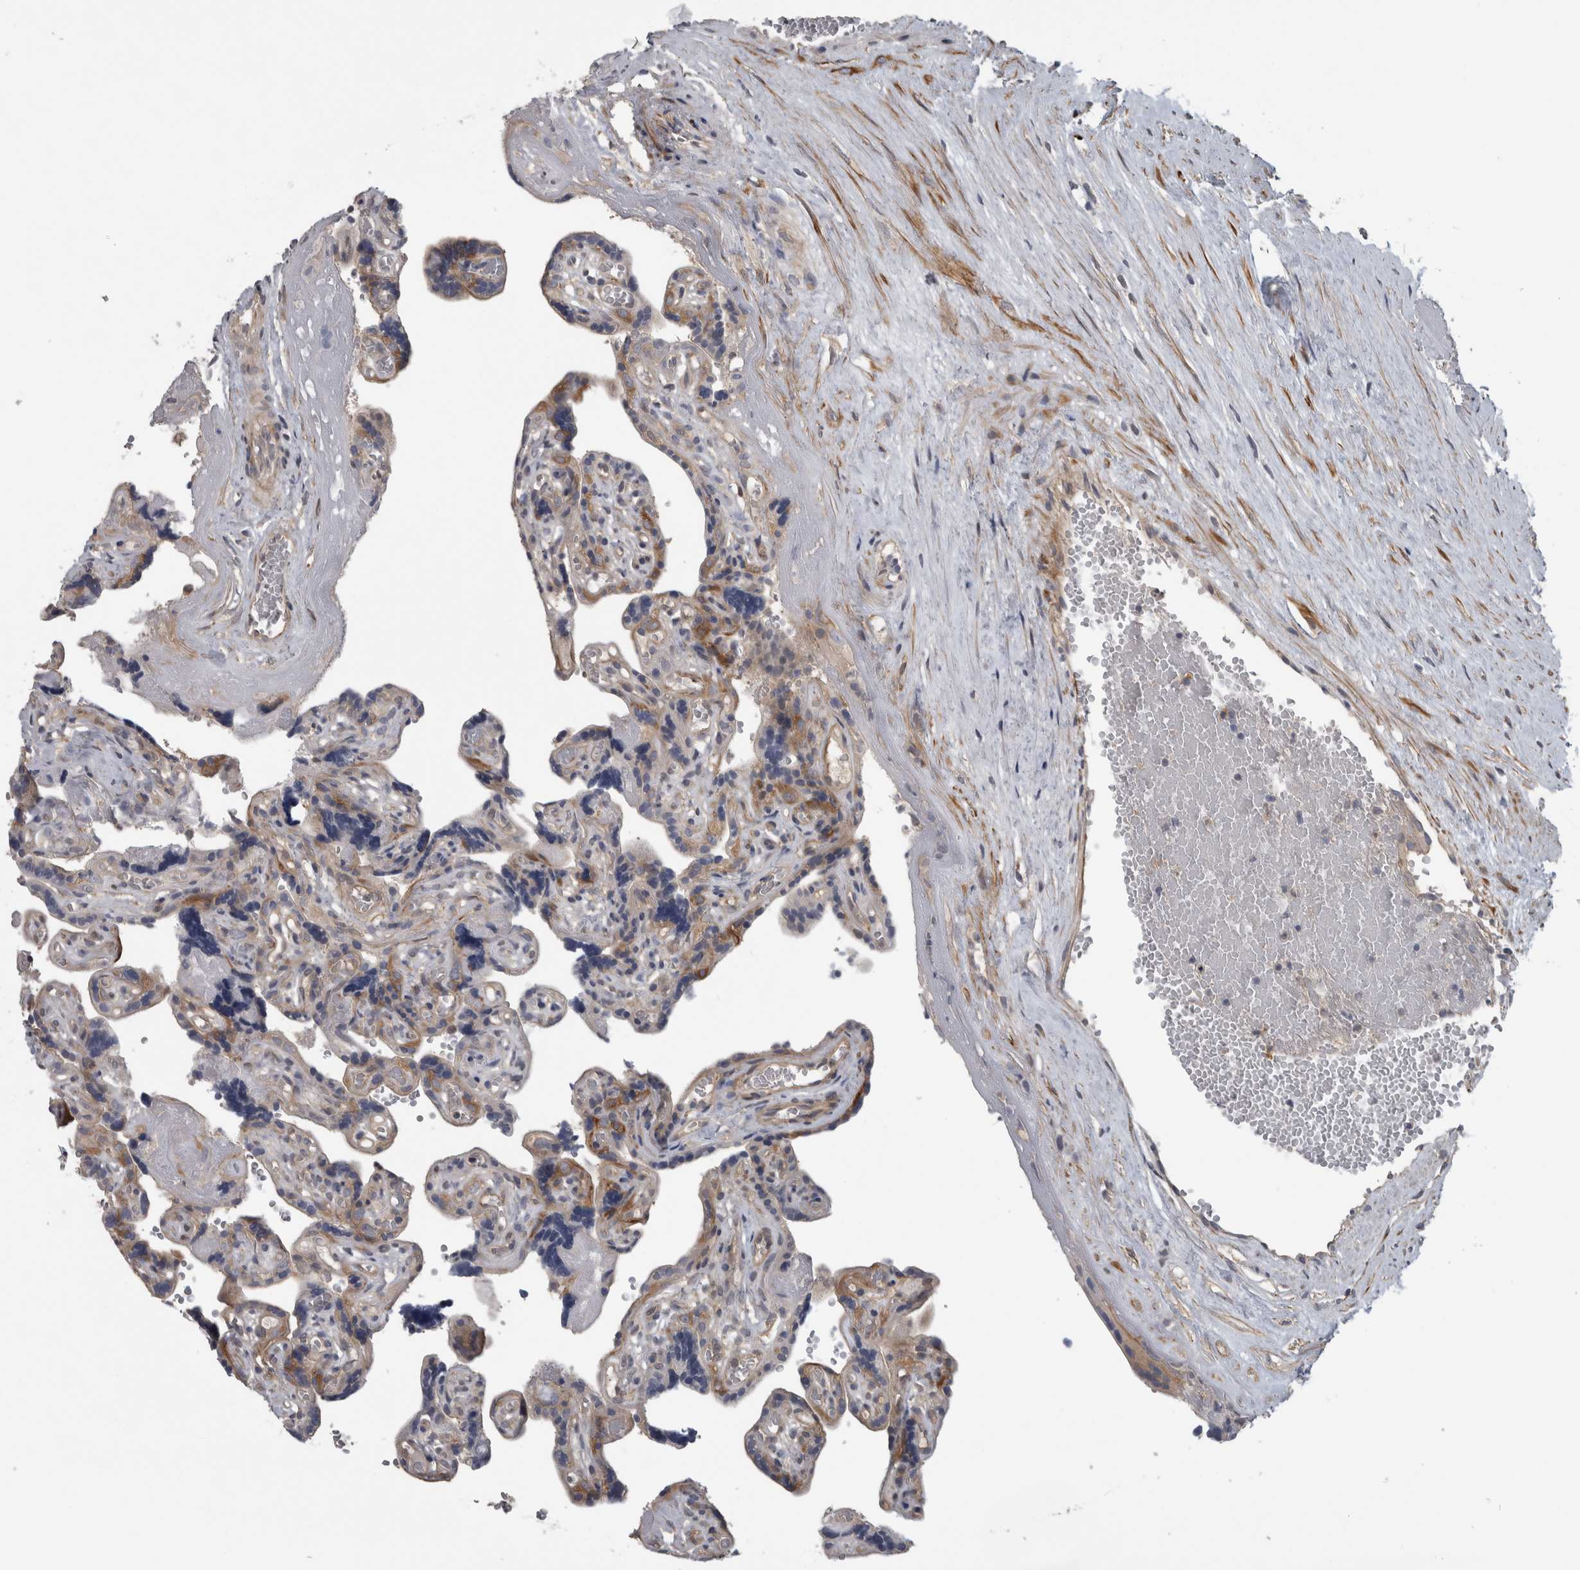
{"staining": {"intensity": "strong", "quantity": "25%-75%", "location": "cytoplasmic/membranous,nuclear"}, "tissue": "placenta", "cell_type": "Trophoblastic cells", "image_type": "normal", "snomed": [{"axis": "morphology", "description": "Normal tissue, NOS"}, {"axis": "topography", "description": "Placenta"}], "caption": "Brown immunohistochemical staining in unremarkable human placenta reveals strong cytoplasmic/membranous,nuclear staining in about 25%-75% of trophoblastic cells.", "gene": "NAPRT", "patient": {"sex": "female", "age": 30}}